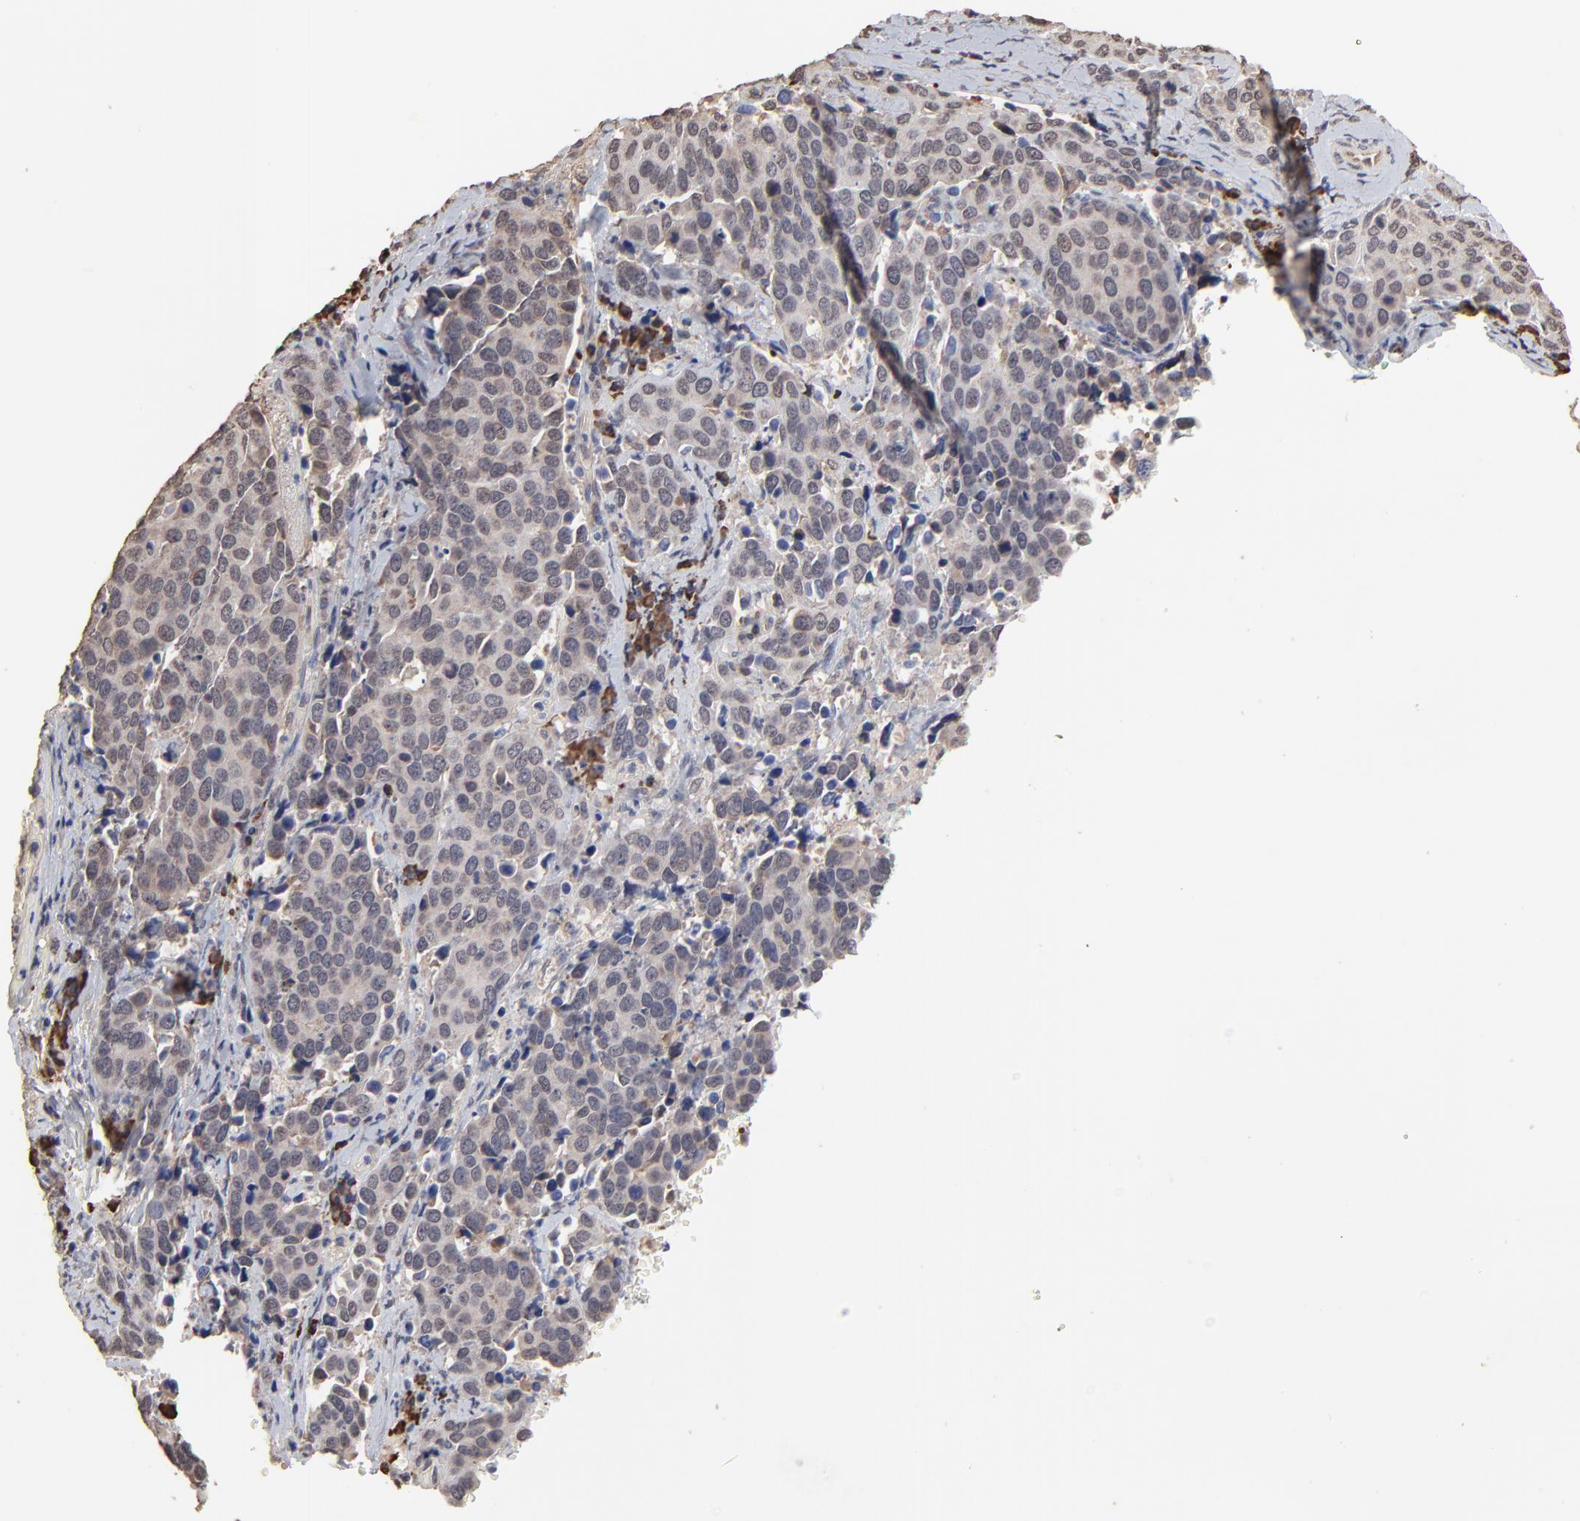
{"staining": {"intensity": "weak", "quantity": "<25%", "location": "cytoplasmic/membranous"}, "tissue": "cervical cancer", "cell_type": "Tumor cells", "image_type": "cancer", "snomed": [{"axis": "morphology", "description": "Squamous cell carcinoma, NOS"}, {"axis": "topography", "description": "Cervix"}], "caption": "IHC image of human cervical squamous cell carcinoma stained for a protein (brown), which shows no expression in tumor cells.", "gene": "CHM", "patient": {"sex": "female", "age": 54}}